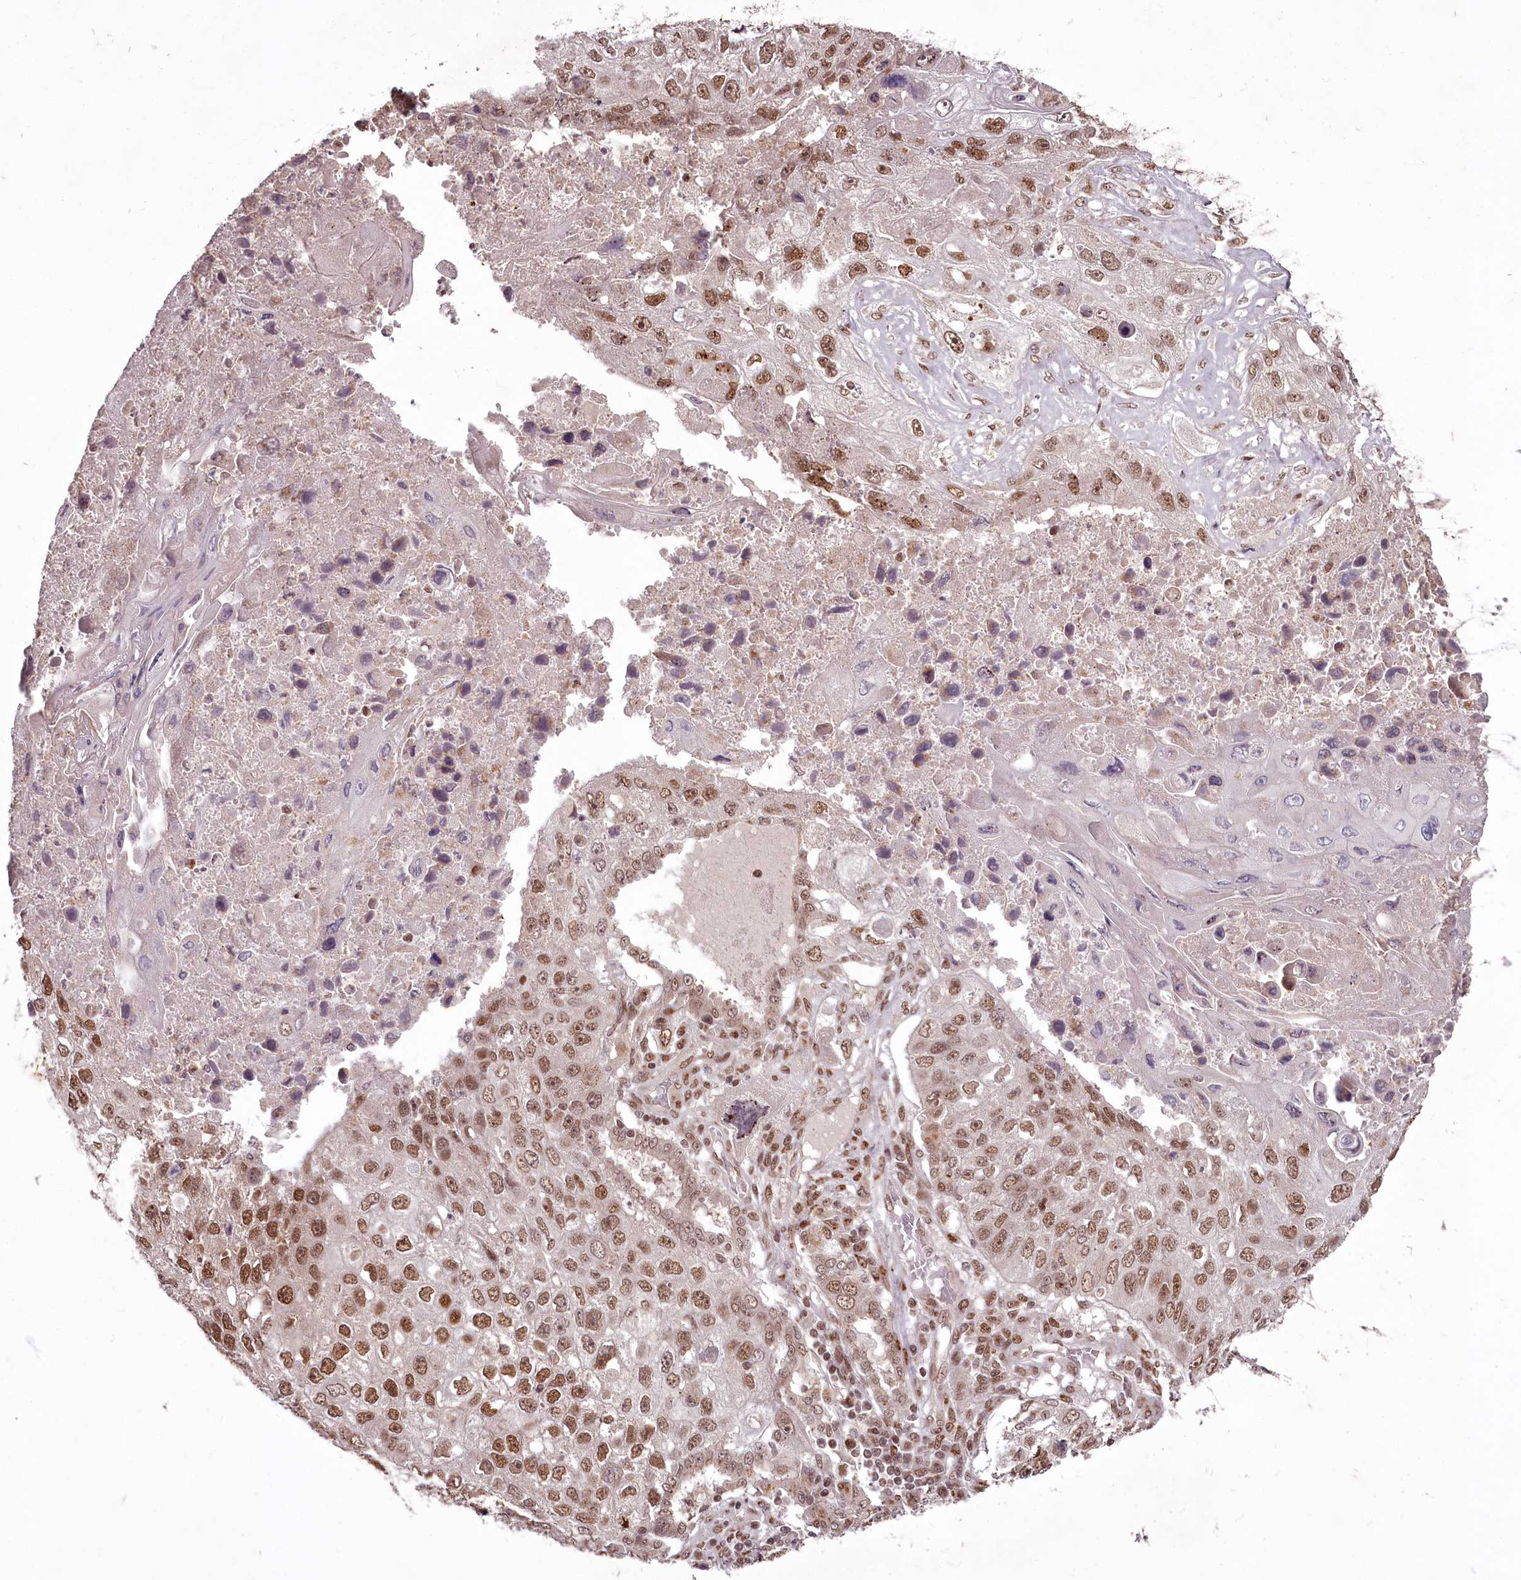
{"staining": {"intensity": "strong", "quantity": "25%-75%", "location": "nuclear"}, "tissue": "lung cancer", "cell_type": "Tumor cells", "image_type": "cancer", "snomed": [{"axis": "morphology", "description": "Squamous cell carcinoma, NOS"}, {"axis": "topography", "description": "Lung"}], "caption": "Lung squamous cell carcinoma was stained to show a protein in brown. There is high levels of strong nuclear expression in about 25%-75% of tumor cells.", "gene": "CEP83", "patient": {"sex": "male", "age": 61}}